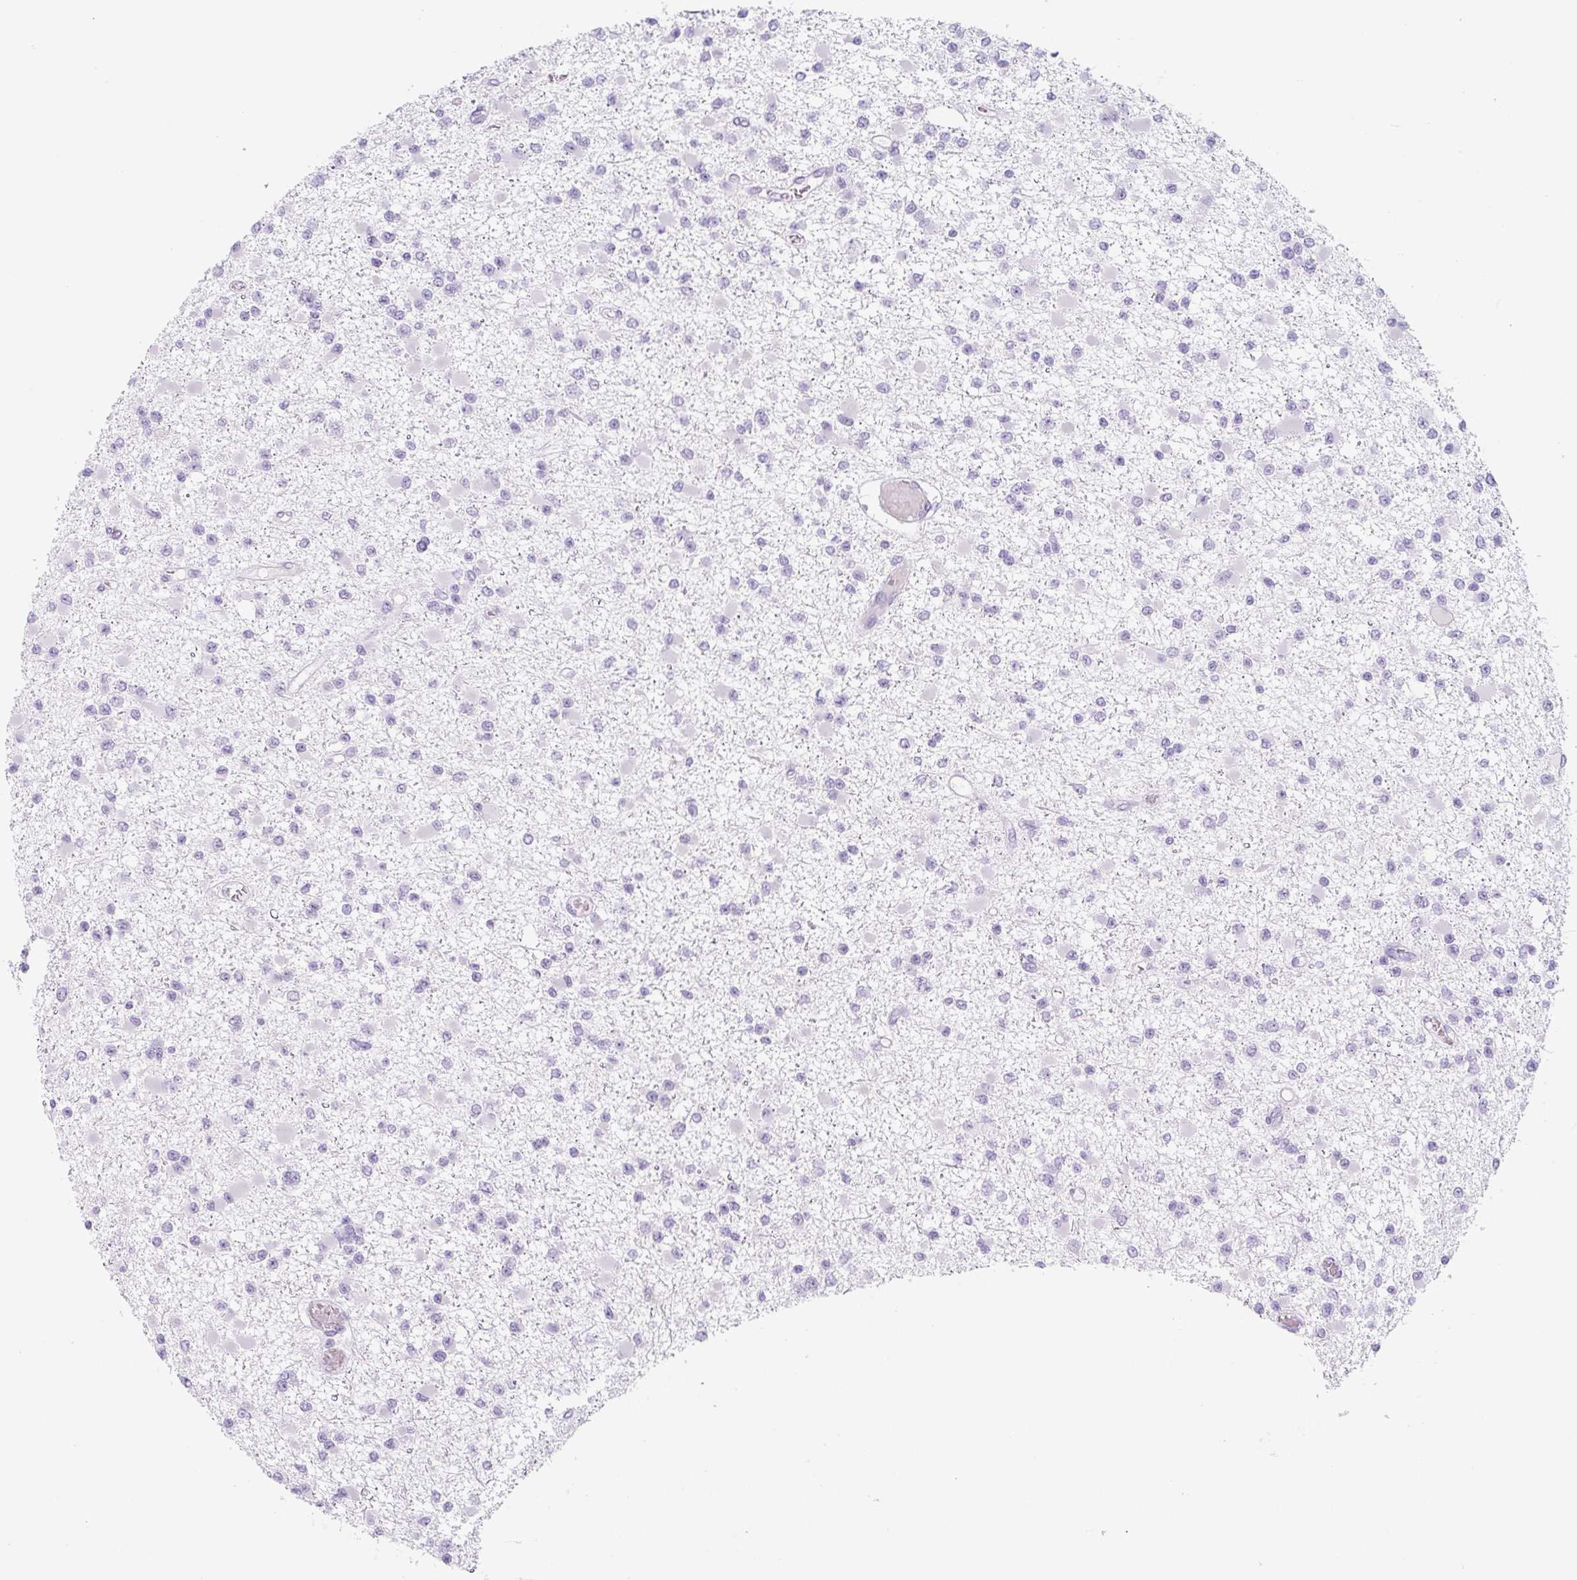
{"staining": {"intensity": "negative", "quantity": "none", "location": "none"}, "tissue": "glioma", "cell_type": "Tumor cells", "image_type": "cancer", "snomed": [{"axis": "morphology", "description": "Glioma, malignant, Low grade"}, {"axis": "topography", "description": "Brain"}], "caption": "IHC histopathology image of neoplastic tissue: human glioma stained with DAB (3,3'-diaminobenzidine) displays no significant protein staining in tumor cells.", "gene": "TNFRSF8", "patient": {"sex": "female", "age": 22}}